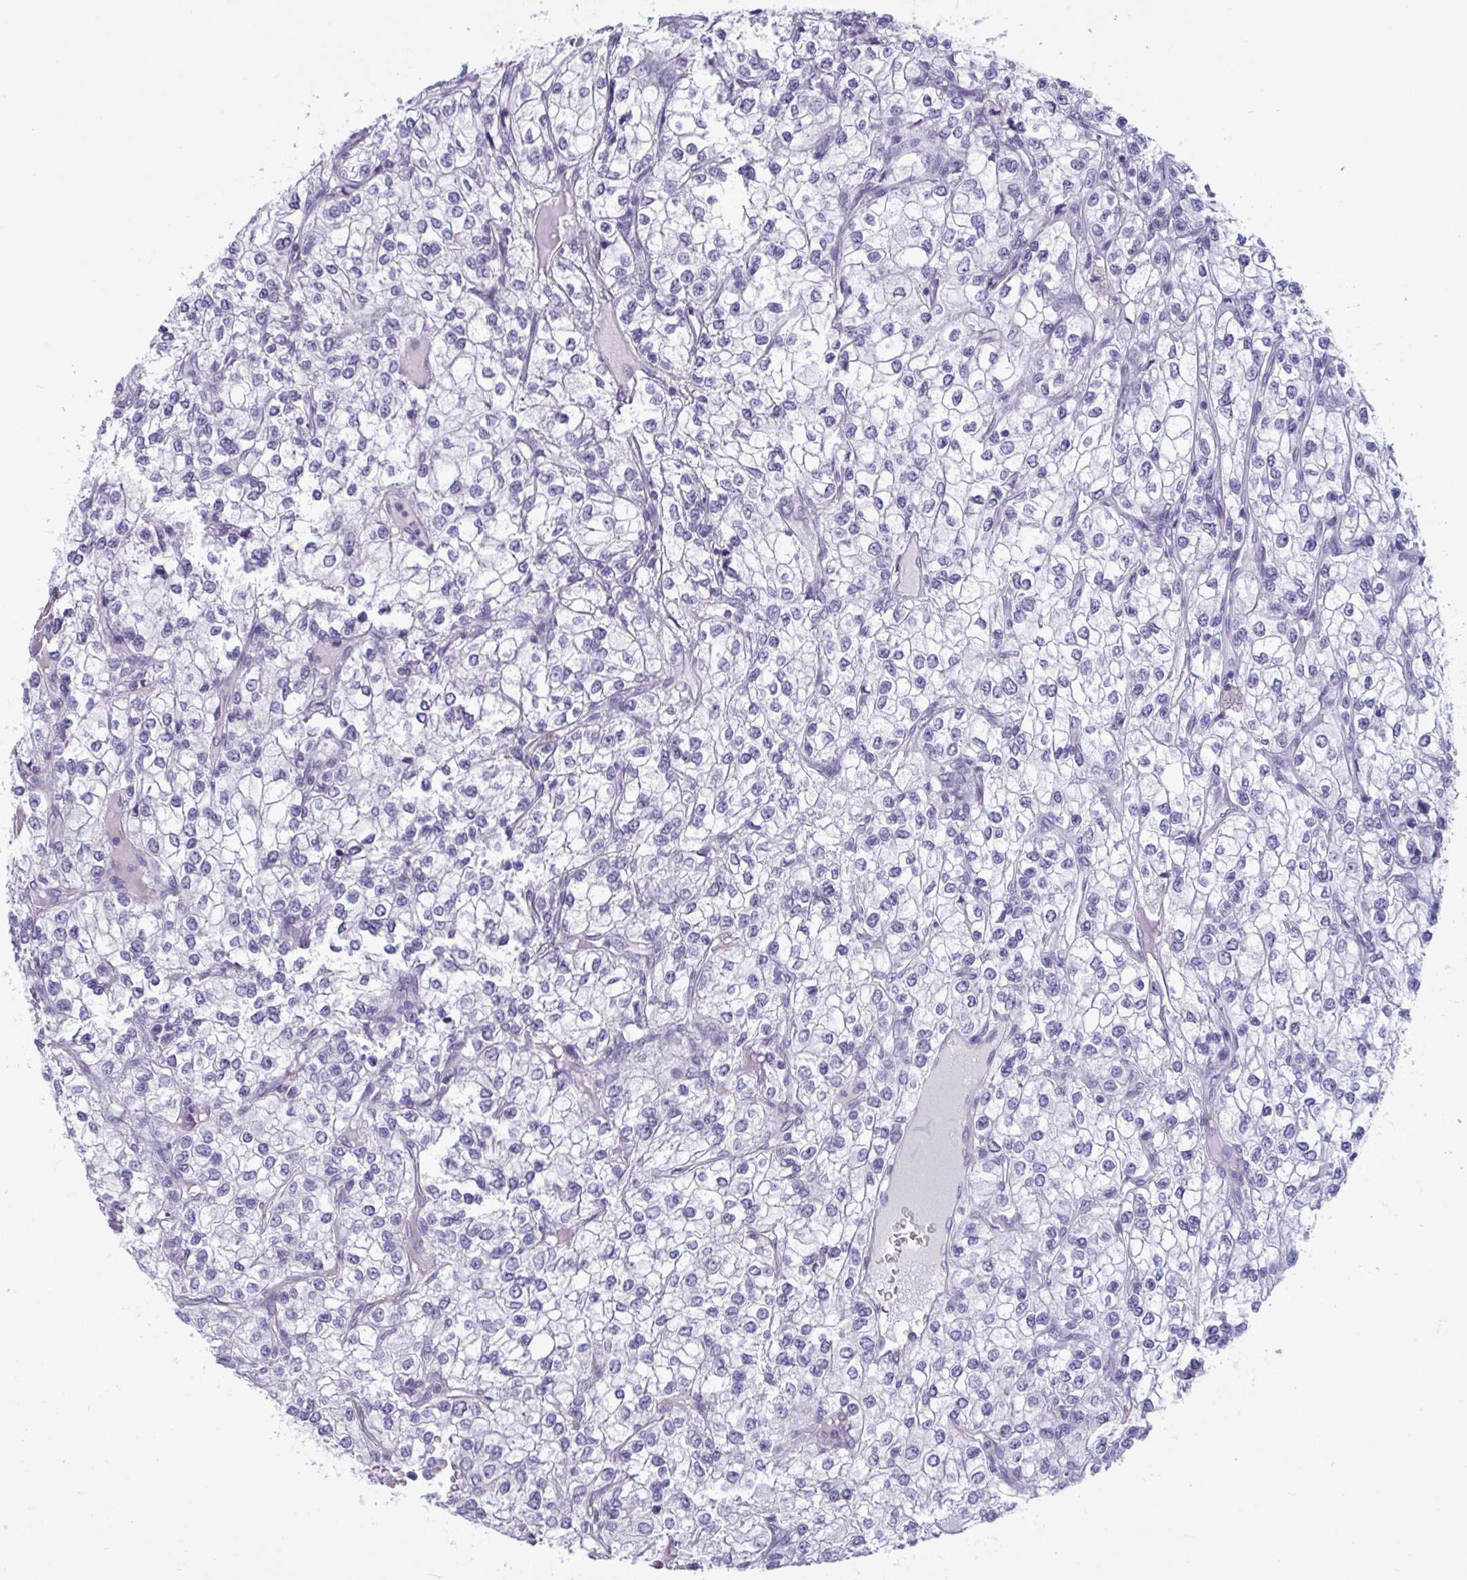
{"staining": {"intensity": "negative", "quantity": "none", "location": "none"}, "tissue": "renal cancer", "cell_type": "Tumor cells", "image_type": "cancer", "snomed": [{"axis": "morphology", "description": "Adenocarcinoma, NOS"}, {"axis": "topography", "description": "Kidney"}], "caption": "An immunohistochemistry (IHC) micrograph of adenocarcinoma (renal) is shown. There is no staining in tumor cells of adenocarcinoma (renal).", "gene": "OR1L3", "patient": {"sex": "male", "age": 80}}